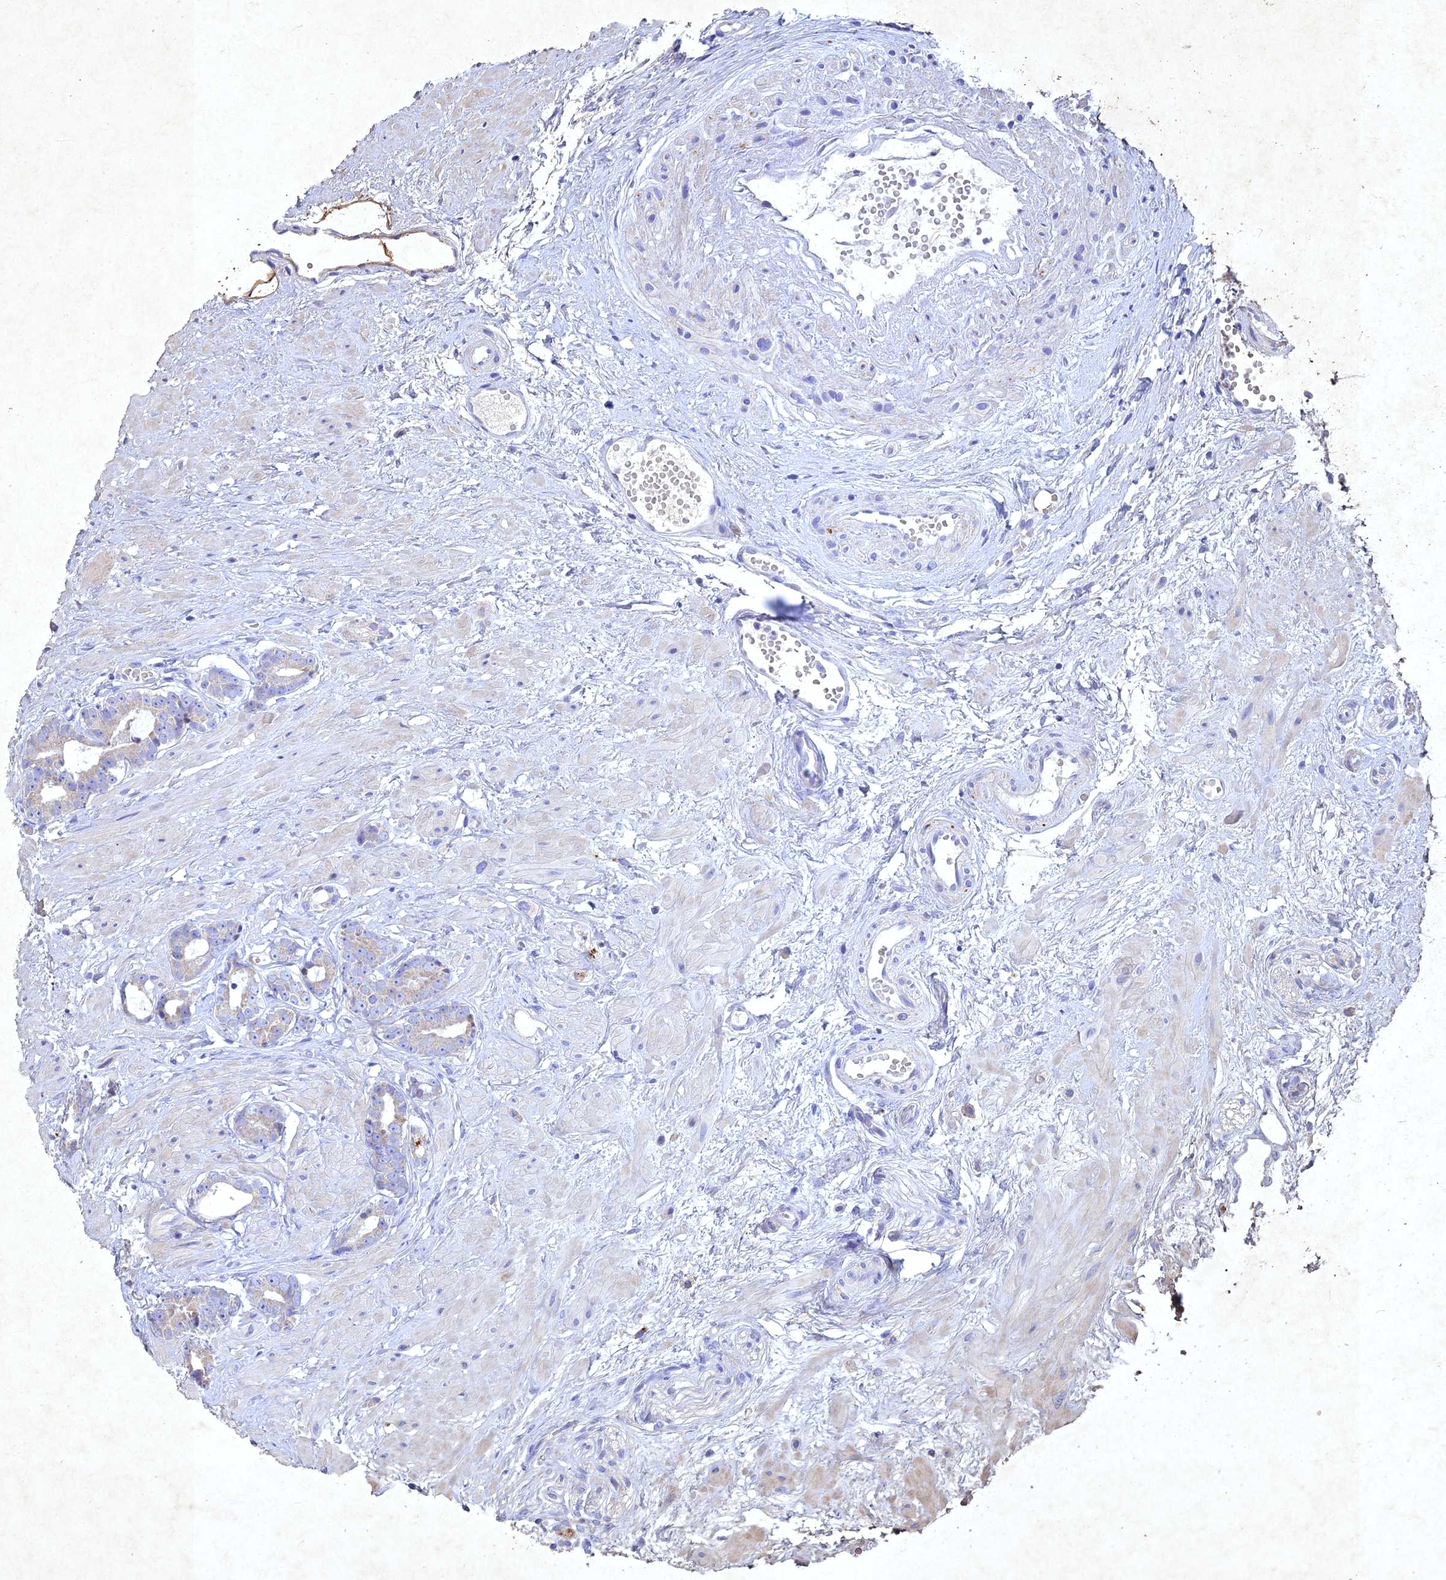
{"staining": {"intensity": "negative", "quantity": "none", "location": "none"}, "tissue": "prostate cancer", "cell_type": "Tumor cells", "image_type": "cancer", "snomed": [{"axis": "morphology", "description": "Adenocarcinoma, Low grade"}, {"axis": "topography", "description": "Prostate"}], "caption": "Tumor cells show no significant expression in prostate cancer (low-grade adenocarcinoma).", "gene": "NDUFV1", "patient": {"sex": "male", "age": 64}}